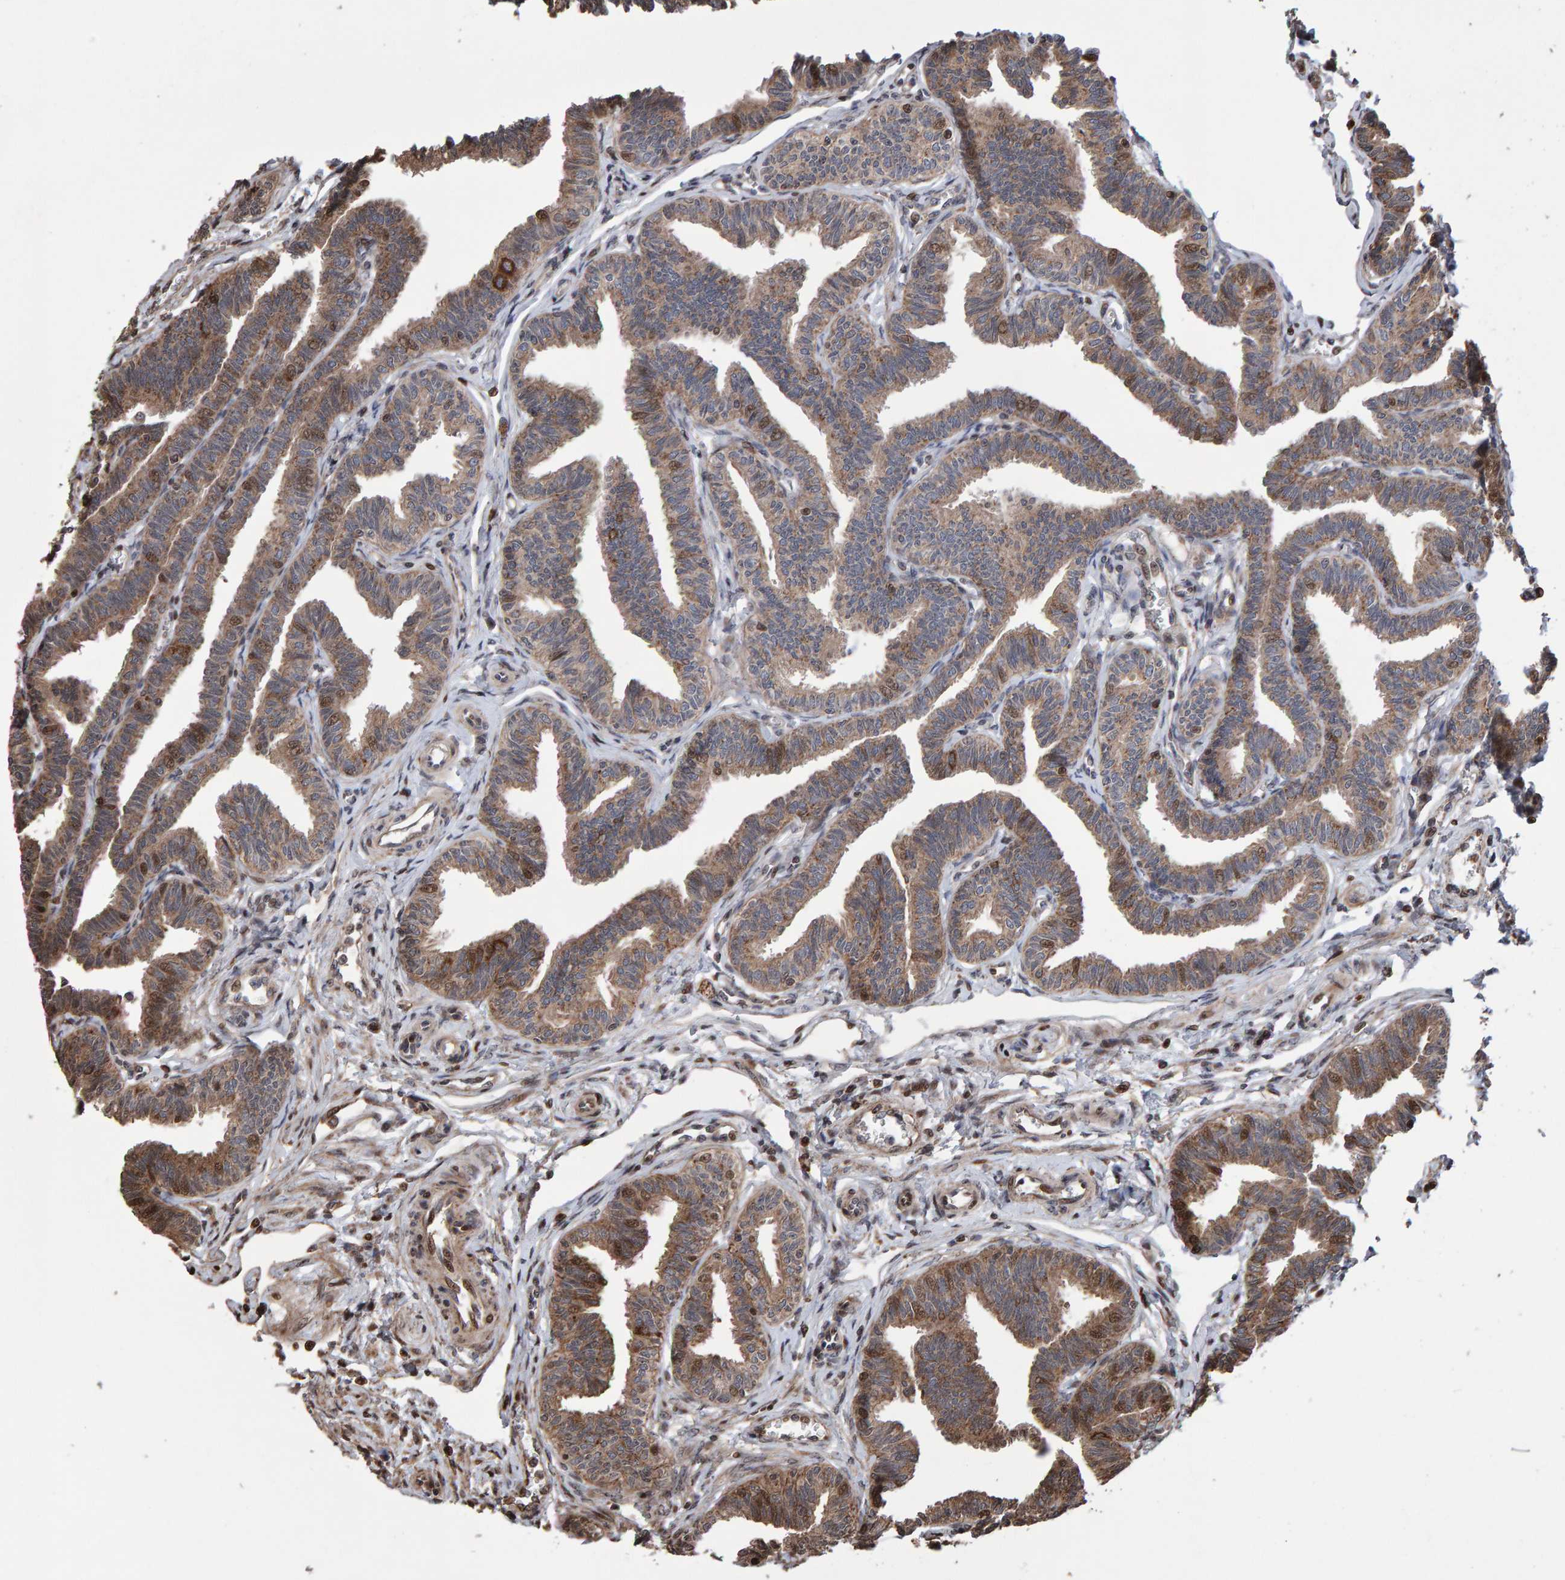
{"staining": {"intensity": "moderate", "quantity": ">75%", "location": "cytoplasmic/membranous"}, "tissue": "fallopian tube", "cell_type": "Glandular cells", "image_type": "normal", "snomed": [{"axis": "morphology", "description": "Normal tissue, NOS"}, {"axis": "topography", "description": "Fallopian tube"}, {"axis": "topography", "description": "Ovary"}], "caption": "Fallopian tube stained with DAB (3,3'-diaminobenzidine) IHC displays medium levels of moderate cytoplasmic/membranous staining in approximately >75% of glandular cells.", "gene": "PECR", "patient": {"sex": "female", "age": 23}}